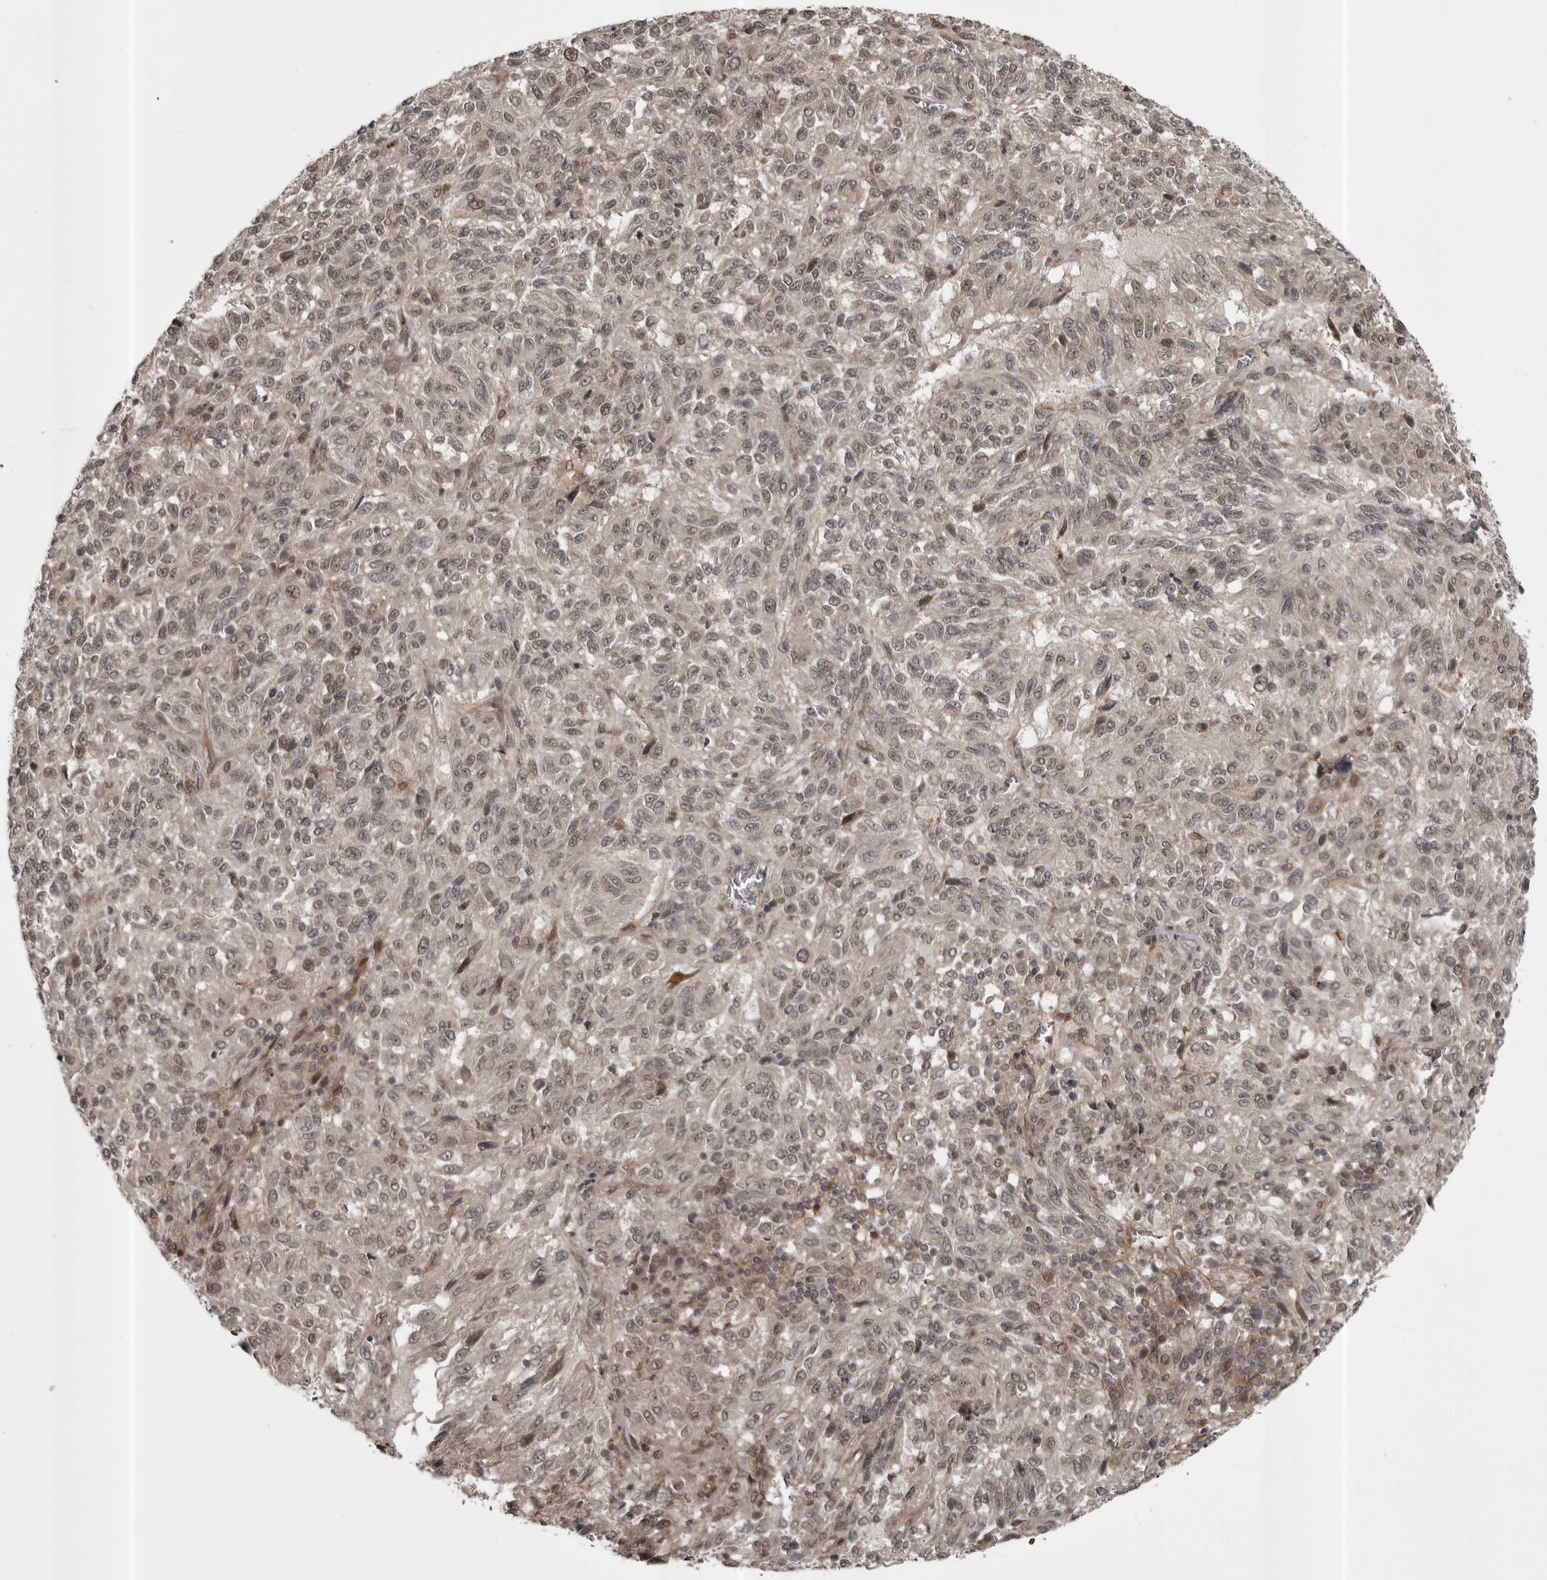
{"staining": {"intensity": "weak", "quantity": "25%-75%", "location": "nuclear"}, "tissue": "melanoma", "cell_type": "Tumor cells", "image_type": "cancer", "snomed": [{"axis": "morphology", "description": "Malignant melanoma, Metastatic site"}, {"axis": "topography", "description": "Lung"}], "caption": "Malignant melanoma (metastatic site) was stained to show a protein in brown. There is low levels of weak nuclear staining in approximately 25%-75% of tumor cells.", "gene": "SNX16", "patient": {"sex": "male", "age": 64}}